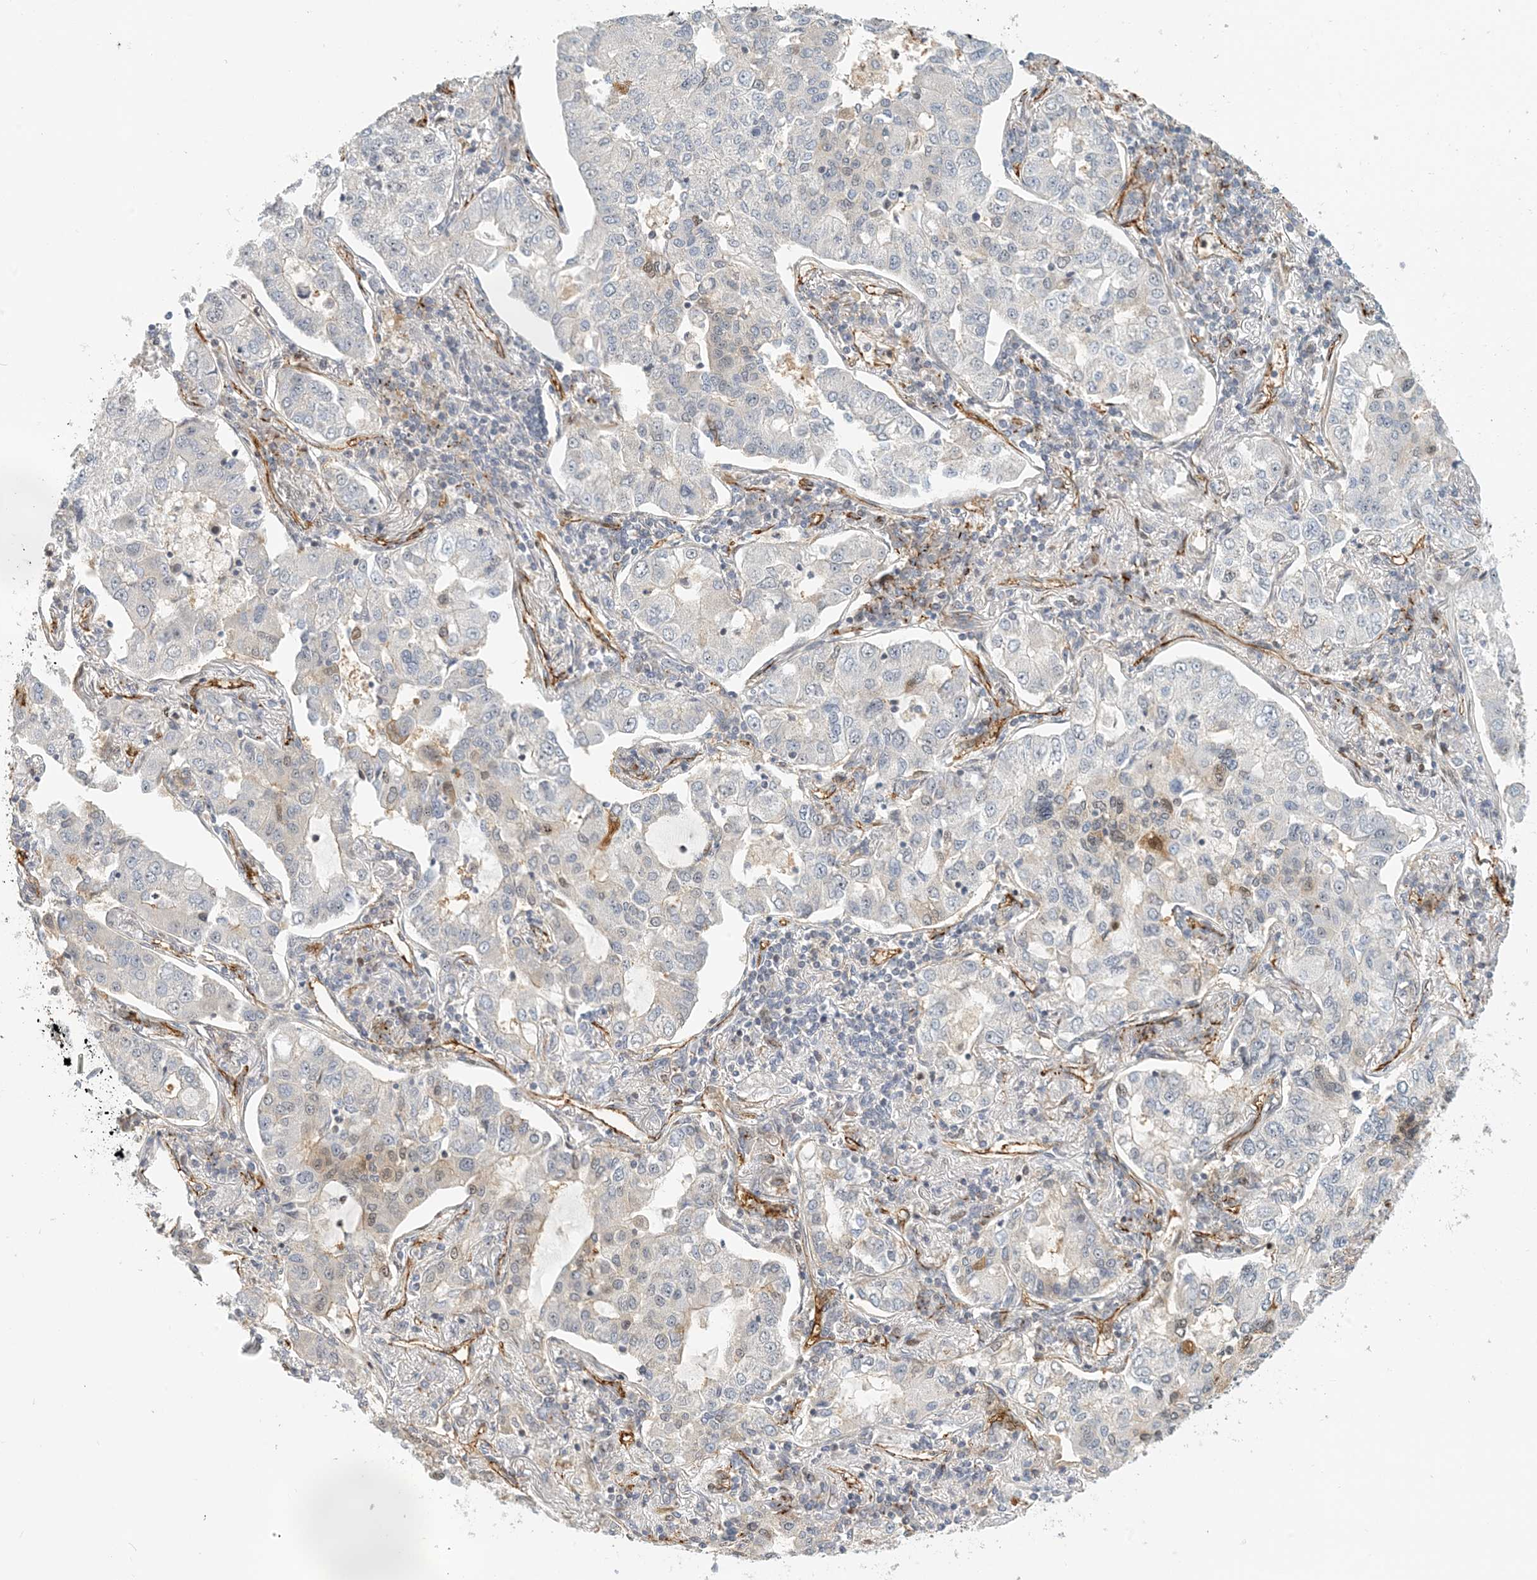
{"staining": {"intensity": "negative", "quantity": "none", "location": "none"}, "tissue": "lung cancer", "cell_type": "Tumor cells", "image_type": "cancer", "snomed": [{"axis": "morphology", "description": "Adenocarcinoma, NOS"}, {"axis": "topography", "description": "Lung"}], "caption": "This is an IHC image of human lung cancer (adenocarcinoma). There is no staining in tumor cells.", "gene": "MAPKBP1", "patient": {"sex": "male", "age": 49}}